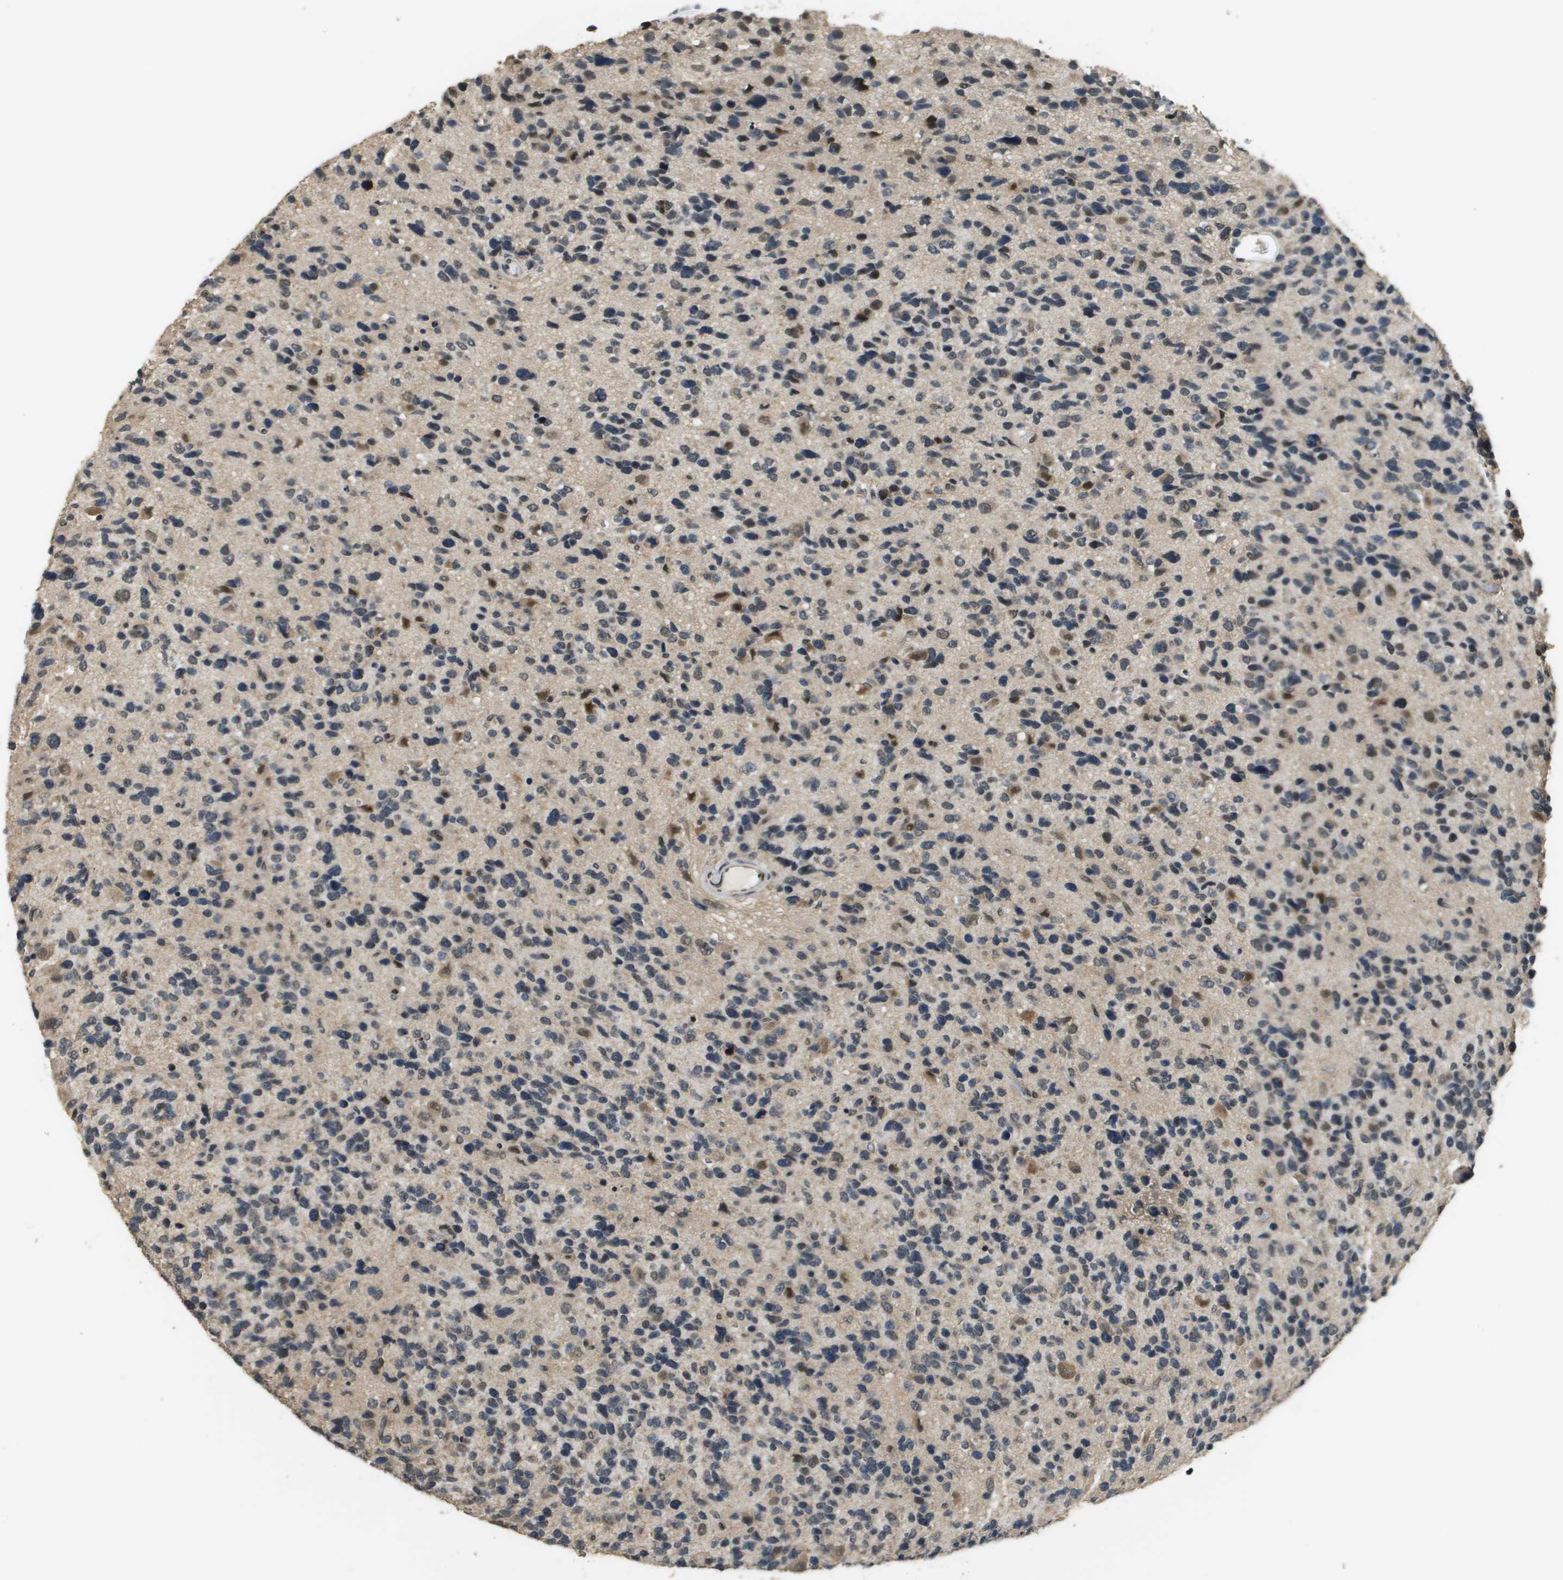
{"staining": {"intensity": "moderate", "quantity": "<25%", "location": "nuclear"}, "tissue": "glioma", "cell_type": "Tumor cells", "image_type": "cancer", "snomed": [{"axis": "morphology", "description": "Glioma, malignant, High grade"}, {"axis": "topography", "description": "Brain"}], "caption": "An immunohistochemistry (IHC) image of neoplastic tissue is shown. Protein staining in brown shows moderate nuclear positivity in malignant glioma (high-grade) within tumor cells. Using DAB (3,3'-diaminobenzidine) (brown) and hematoxylin (blue) stains, captured at high magnification using brightfield microscopy.", "gene": "FANCC", "patient": {"sex": "female", "age": 58}}